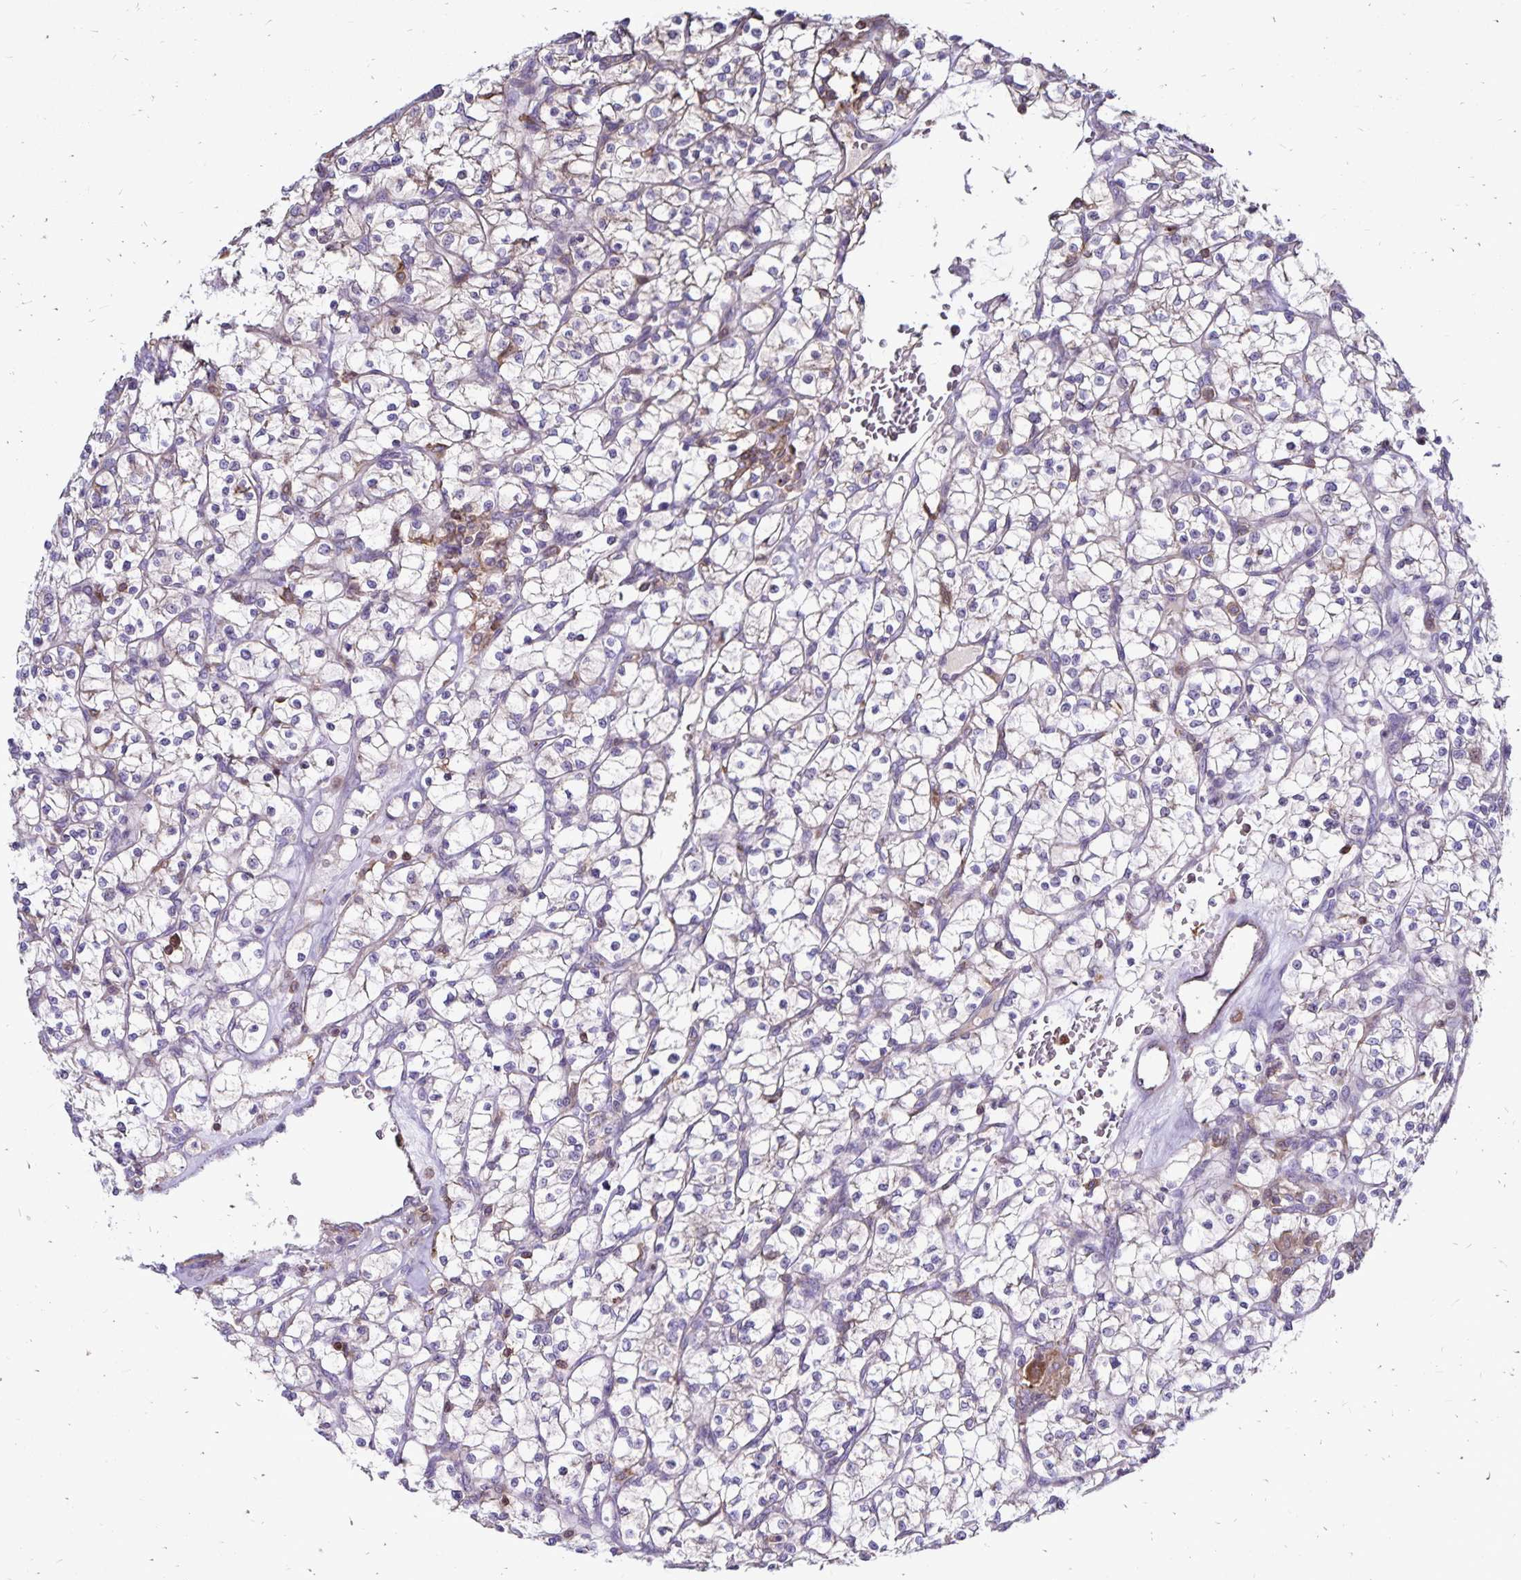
{"staining": {"intensity": "negative", "quantity": "none", "location": "none"}, "tissue": "renal cancer", "cell_type": "Tumor cells", "image_type": "cancer", "snomed": [{"axis": "morphology", "description": "Adenocarcinoma, NOS"}, {"axis": "topography", "description": "Kidney"}], "caption": "Human renal cancer stained for a protein using immunohistochemistry (IHC) displays no expression in tumor cells.", "gene": "NAGPA", "patient": {"sex": "female", "age": 64}}